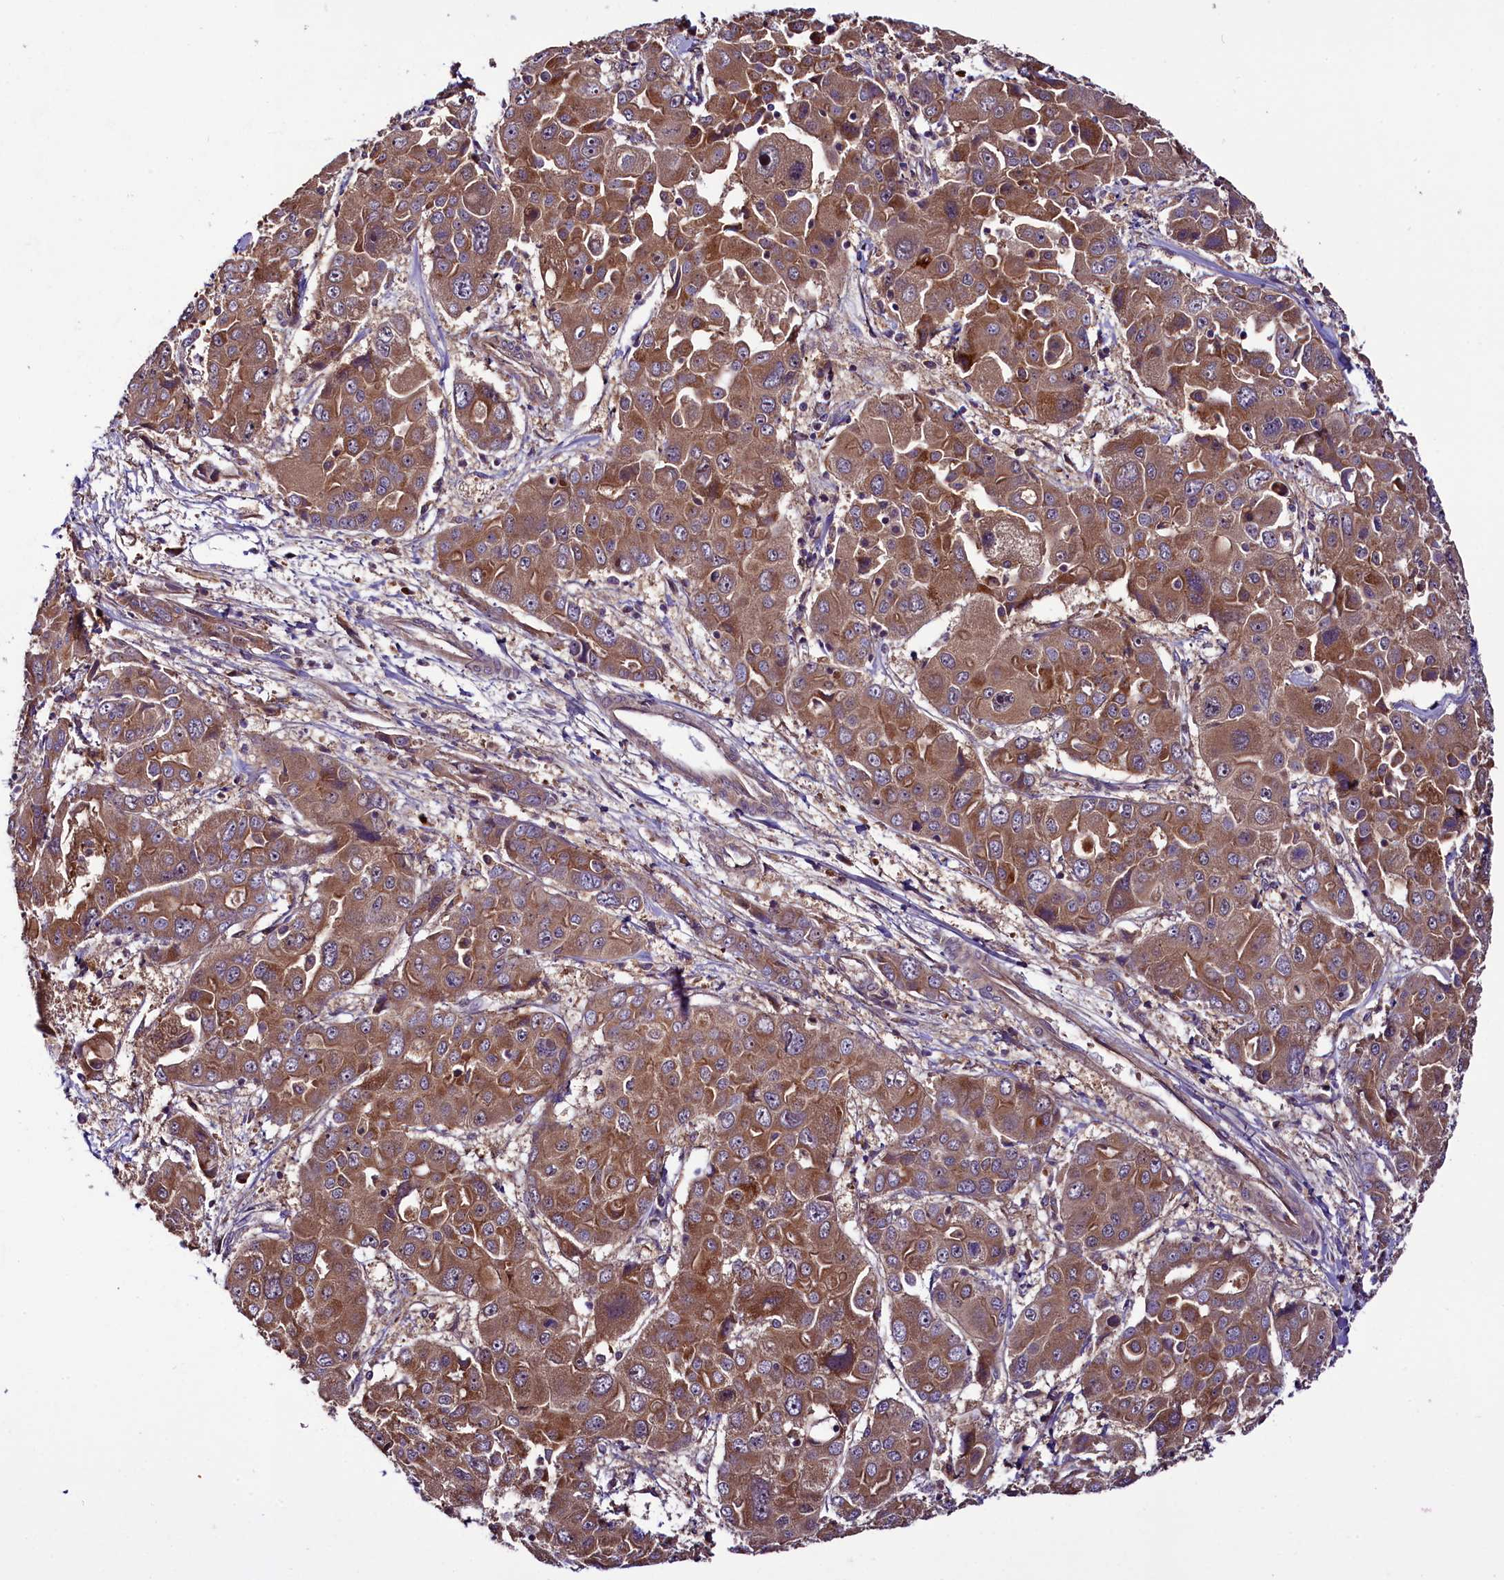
{"staining": {"intensity": "moderate", "quantity": ">75%", "location": "cytoplasmic/membranous"}, "tissue": "liver cancer", "cell_type": "Tumor cells", "image_type": "cancer", "snomed": [{"axis": "morphology", "description": "Cholangiocarcinoma"}, {"axis": "topography", "description": "Liver"}], "caption": "IHC of cholangiocarcinoma (liver) shows medium levels of moderate cytoplasmic/membranous staining in about >75% of tumor cells.", "gene": "RPUSD2", "patient": {"sex": "male", "age": 67}}